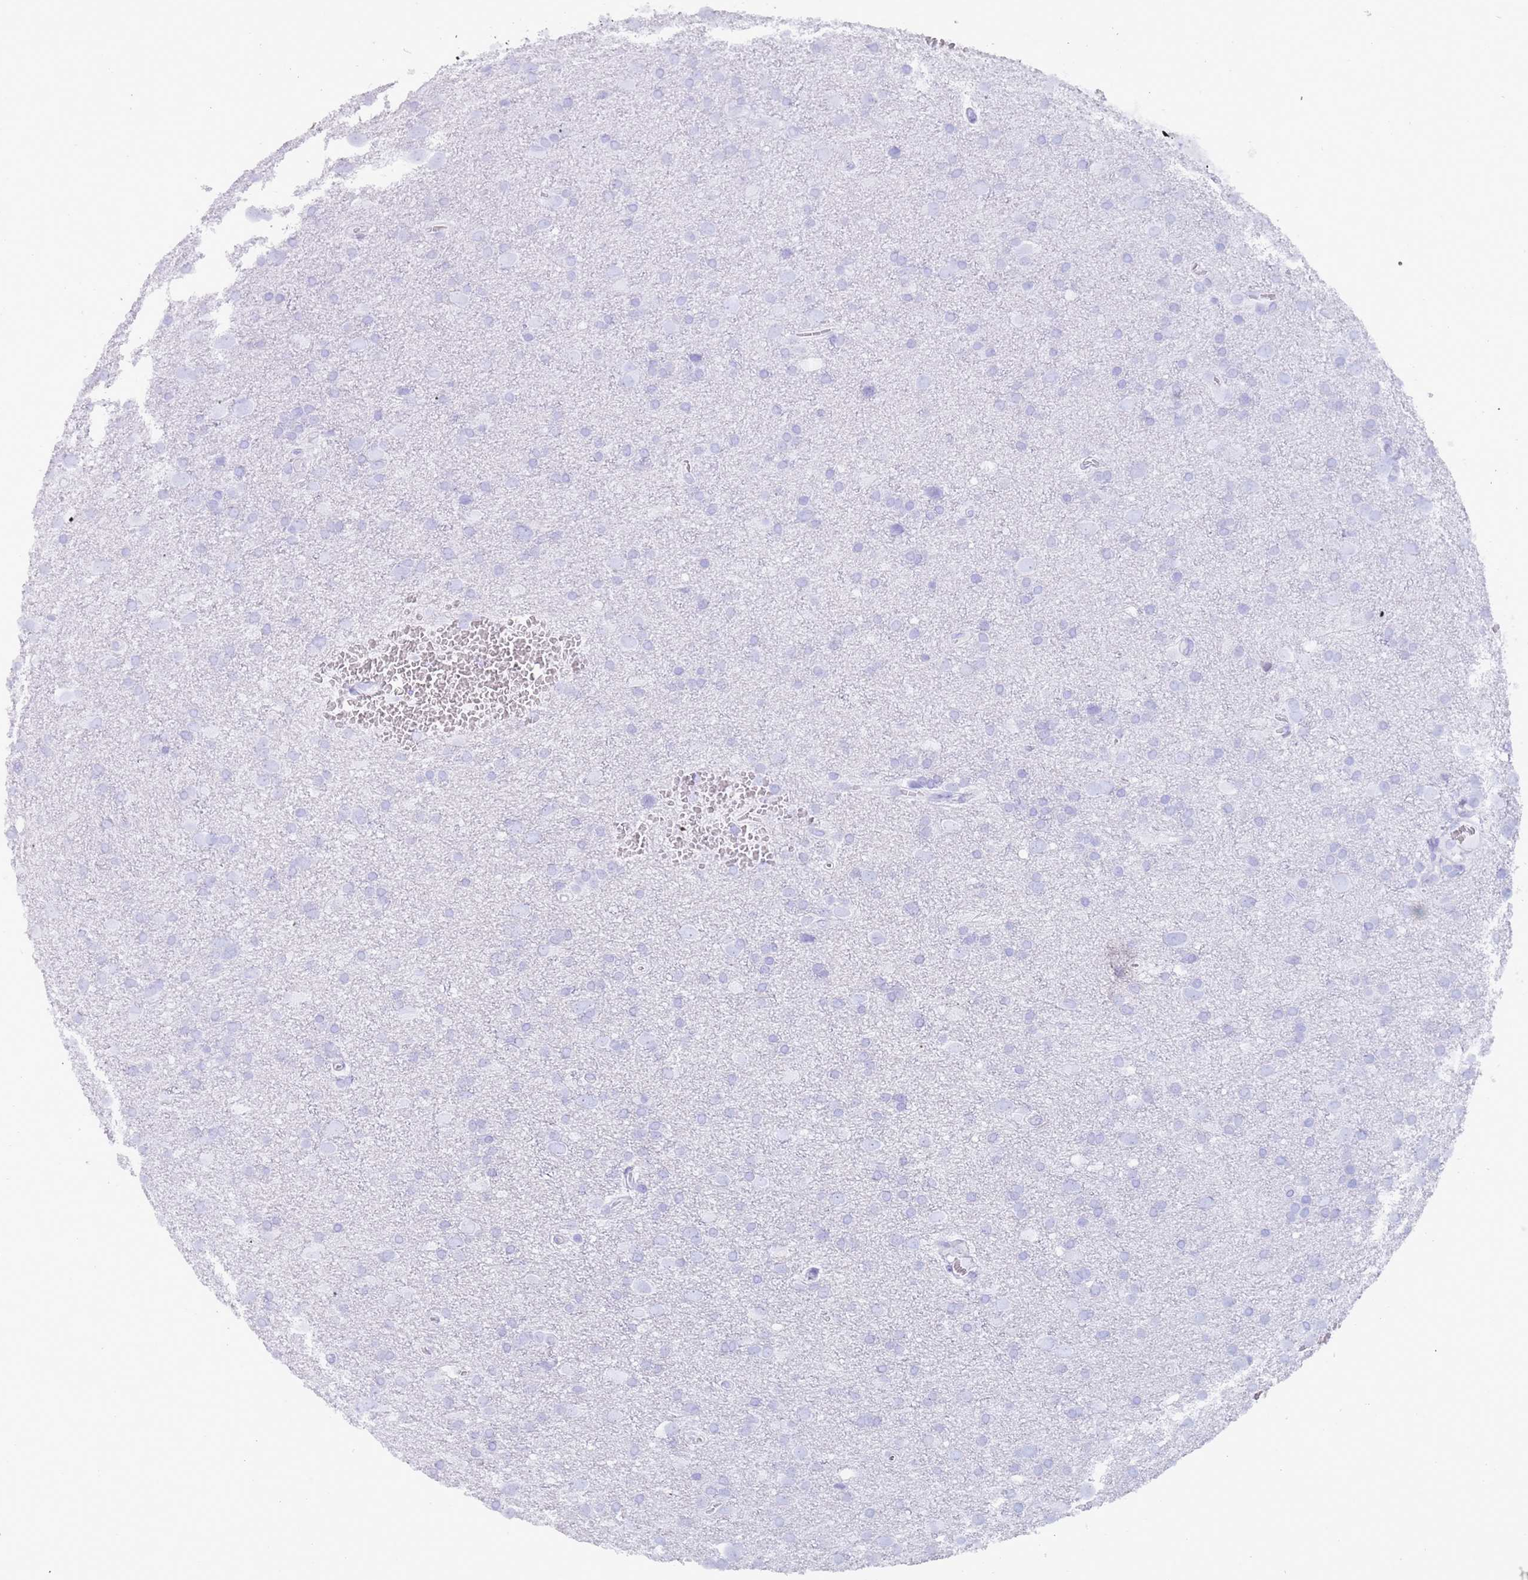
{"staining": {"intensity": "negative", "quantity": "none", "location": "none"}, "tissue": "glioma", "cell_type": "Tumor cells", "image_type": "cancer", "snomed": [{"axis": "morphology", "description": "Glioma, malignant, Low grade"}, {"axis": "topography", "description": "Brain"}], "caption": "An image of human low-grade glioma (malignant) is negative for staining in tumor cells.", "gene": "MYADML2", "patient": {"sex": "female", "age": 32}}